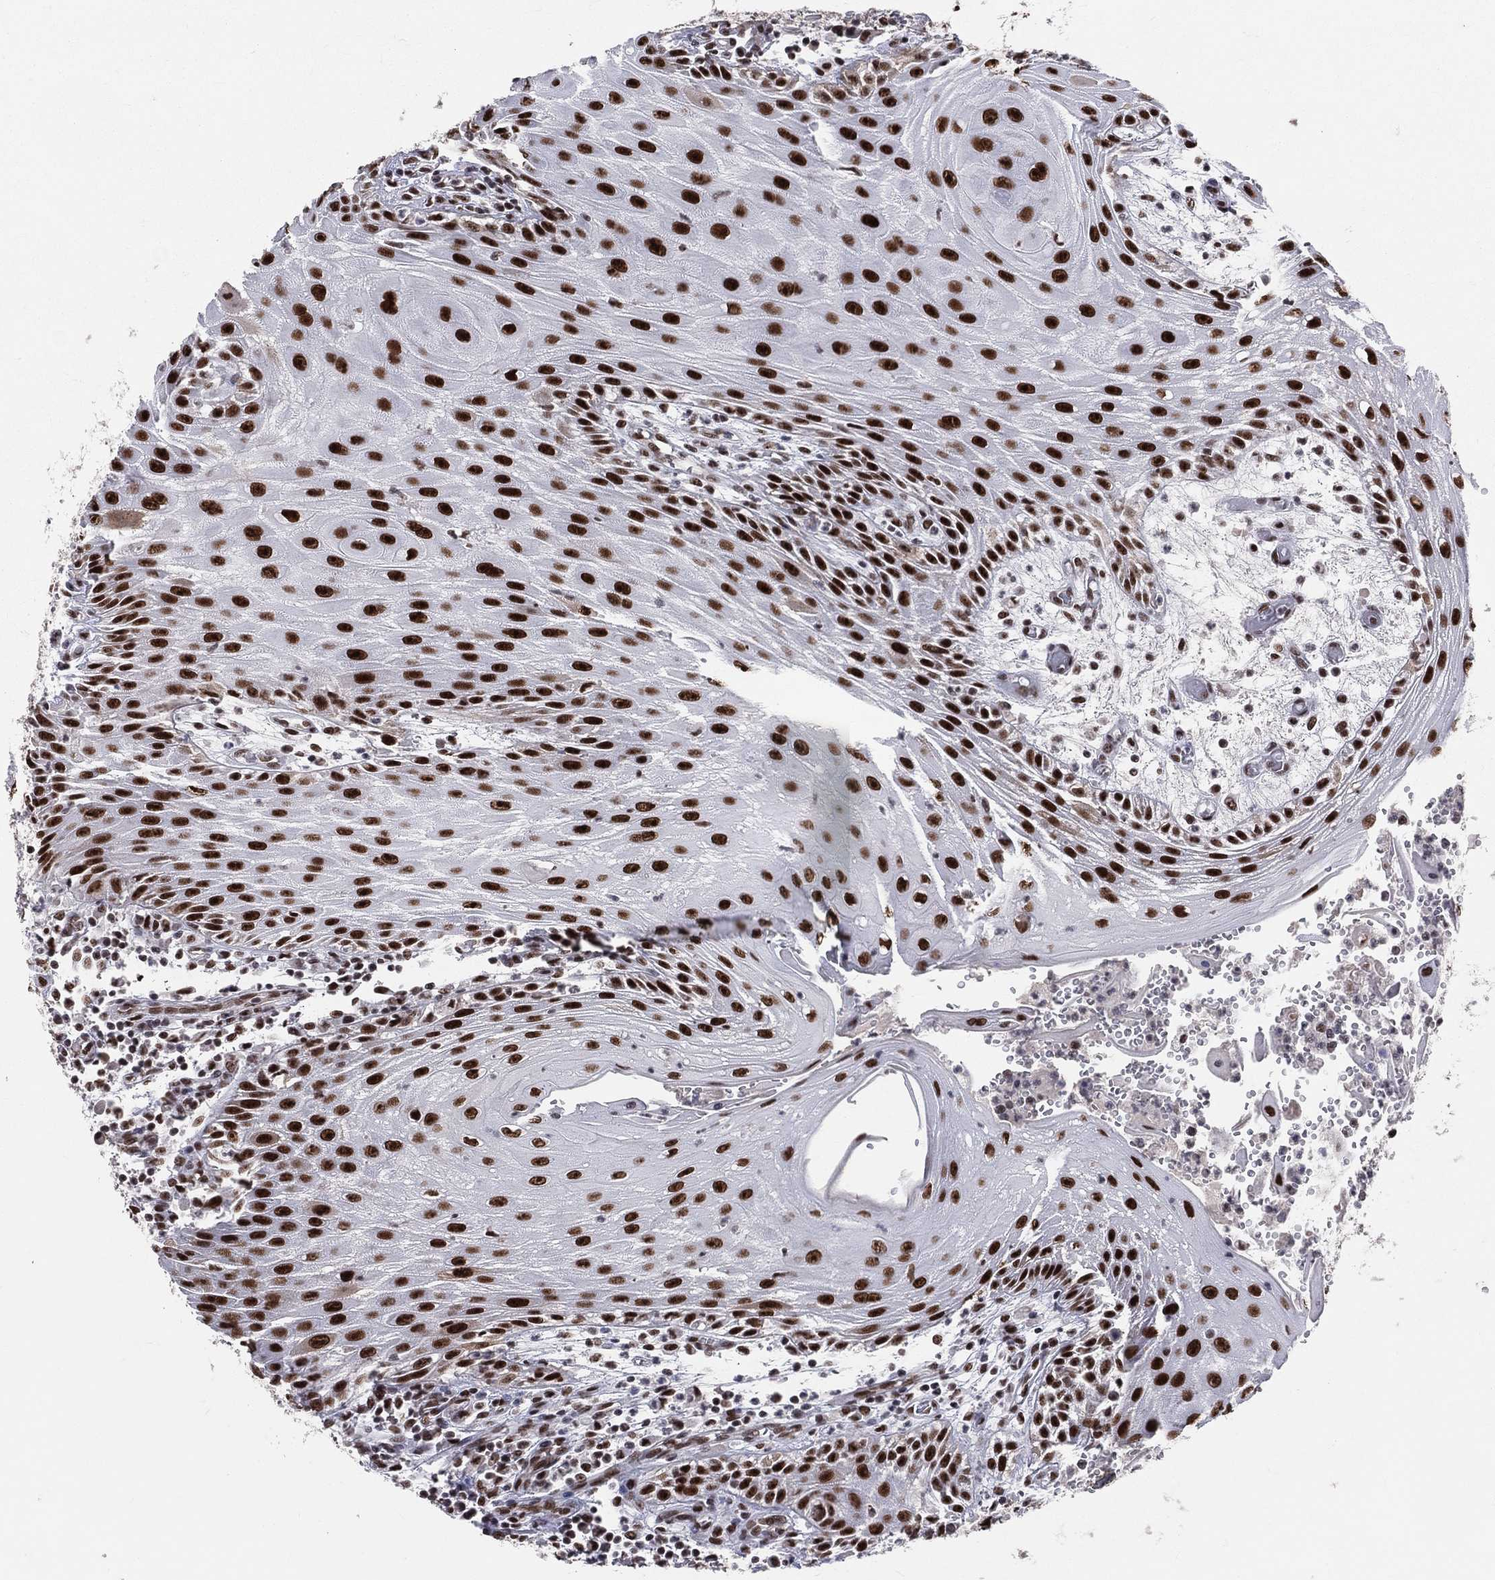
{"staining": {"intensity": "strong", "quantity": ">75%", "location": "nuclear"}, "tissue": "head and neck cancer", "cell_type": "Tumor cells", "image_type": "cancer", "snomed": [{"axis": "morphology", "description": "Squamous cell carcinoma, NOS"}, {"axis": "topography", "description": "Oral tissue"}, {"axis": "topography", "description": "Head-Neck"}], "caption": "IHC photomicrograph of head and neck cancer (squamous cell carcinoma) stained for a protein (brown), which demonstrates high levels of strong nuclear expression in approximately >75% of tumor cells.", "gene": "CDK7", "patient": {"sex": "male", "age": 58}}